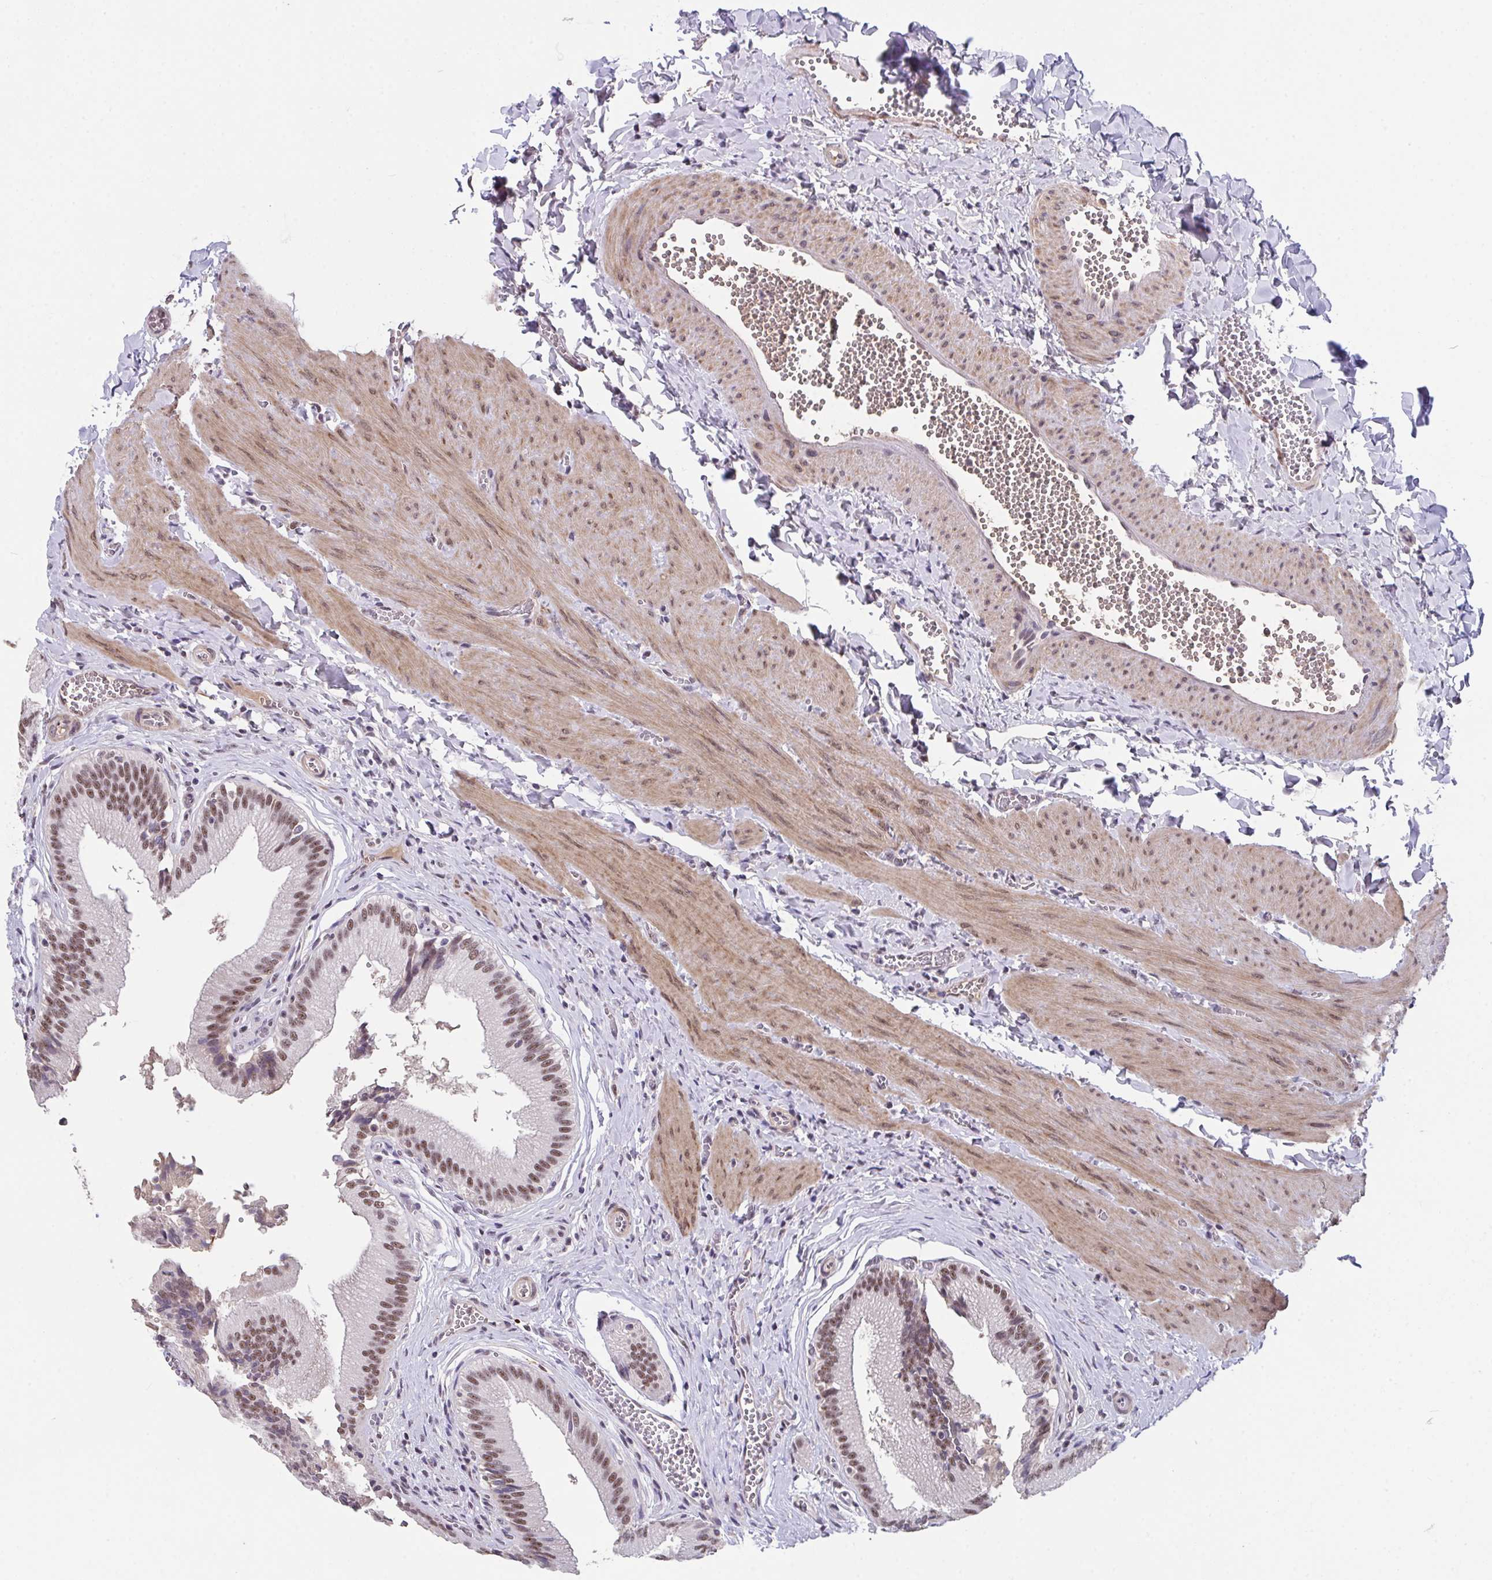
{"staining": {"intensity": "moderate", "quantity": ">75%", "location": "nuclear"}, "tissue": "gallbladder", "cell_type": "Glandular cells", "image_type": "normal", "snomed": [{"axis": "morphology", "description": "Normal tissue, NOS"}, {"axis": "topography", "description": "Gallbladder"}], "caption": "Immunohistochemical staining of normal gallbladder demonstrates medium levels of moderate nuclear expression in approximately >75% of glandular cells.", "gene": "RBBP6", "patient": {"sex": "male", "age": 17}}